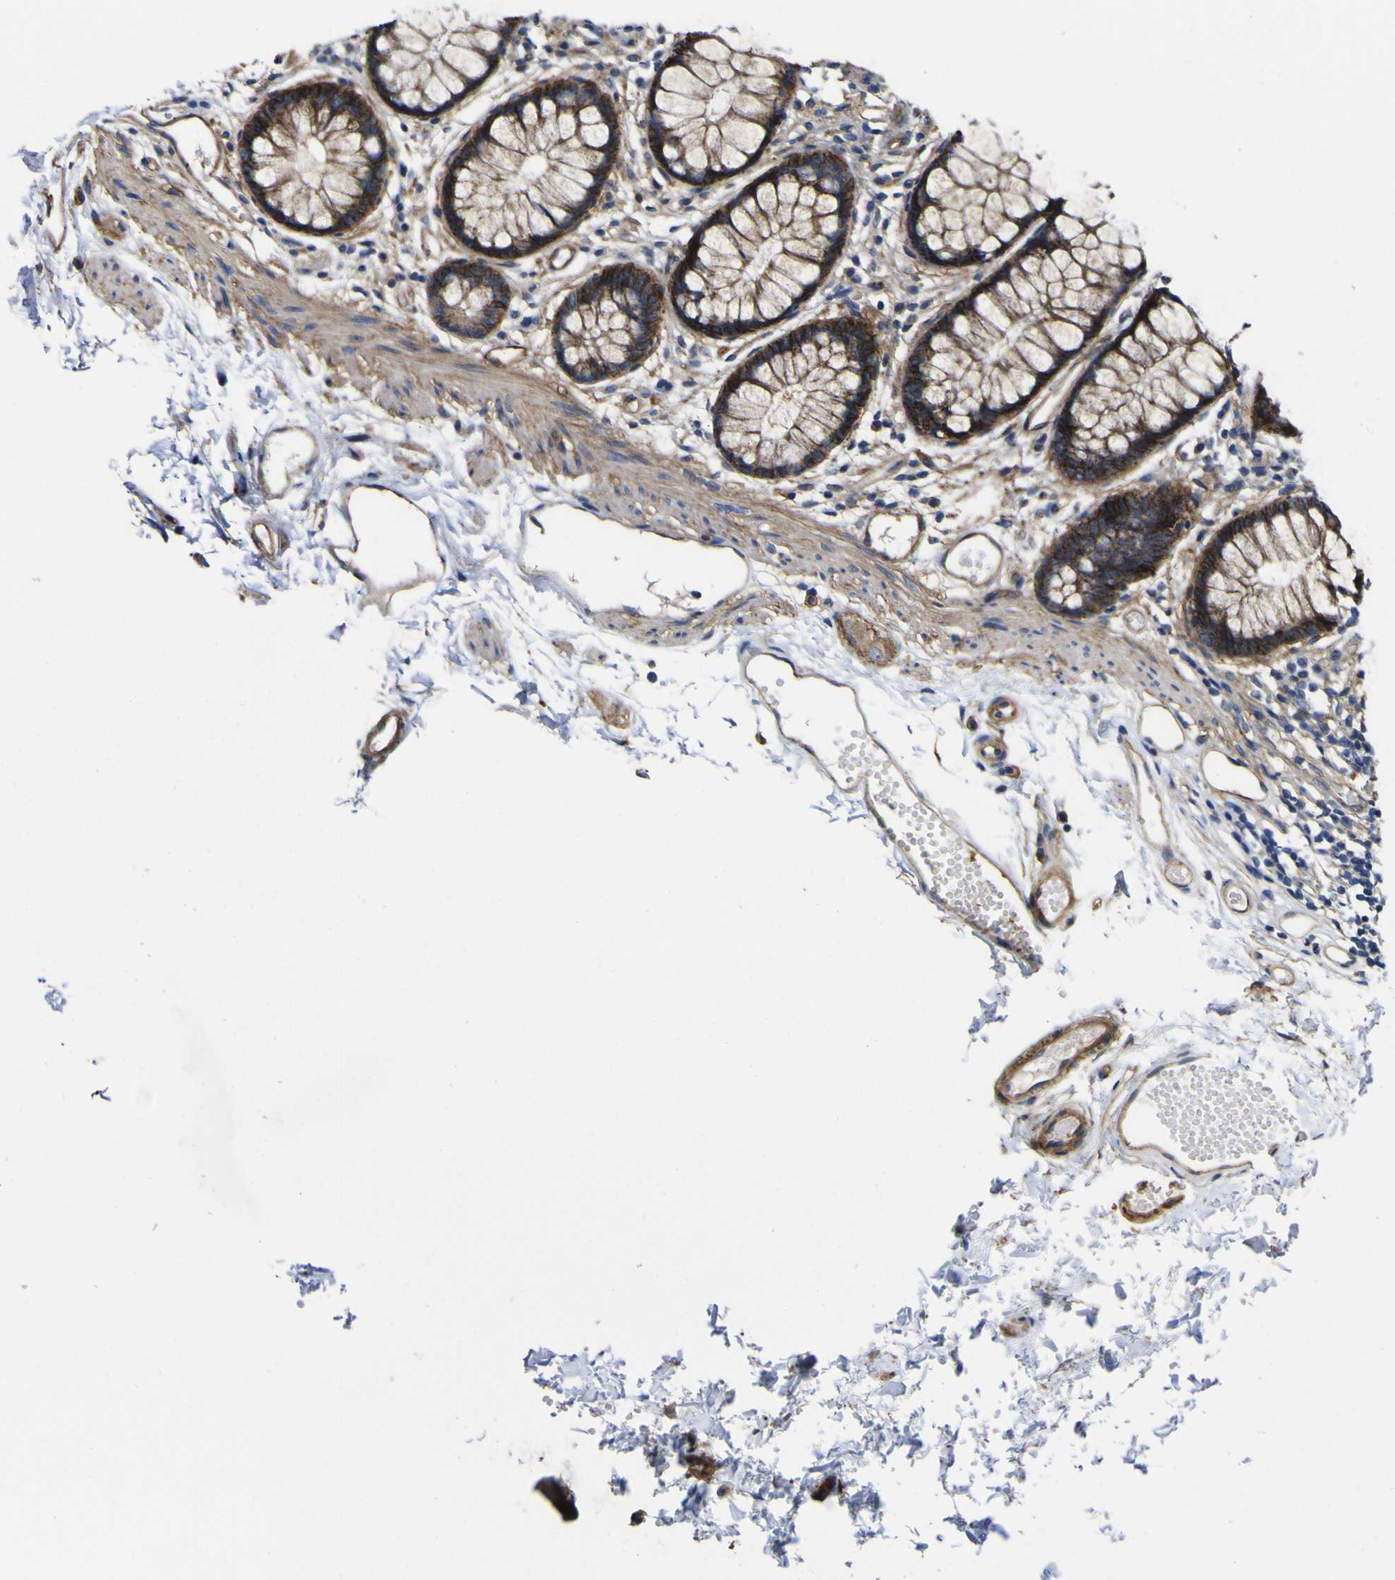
{"staining": {"intensity": "strong", "quantity": ">75%", "location": "cytoplasmic/membranous"}, "tissue": "rectum", "cell_type": "Glandular cells", "image_type": "normal", "snomed": [{"axis": "morphology", "description": "Normal tissue, NOS"}, {"axis": "topography", "description": "Rectum"}], "caption": "IHC (DAB (3,3'-diaminobenzidine)) staining of unremarkable rectum shows strong cytoplasmic/membranous protein expression in about >75% of glandular cells. Using DAB (brown) and hematoxylin (blue) stains, captured at high magnification using brightfield microscopy.", "gene": "CD151", "patient": {"sex": "female", "age": 66}}